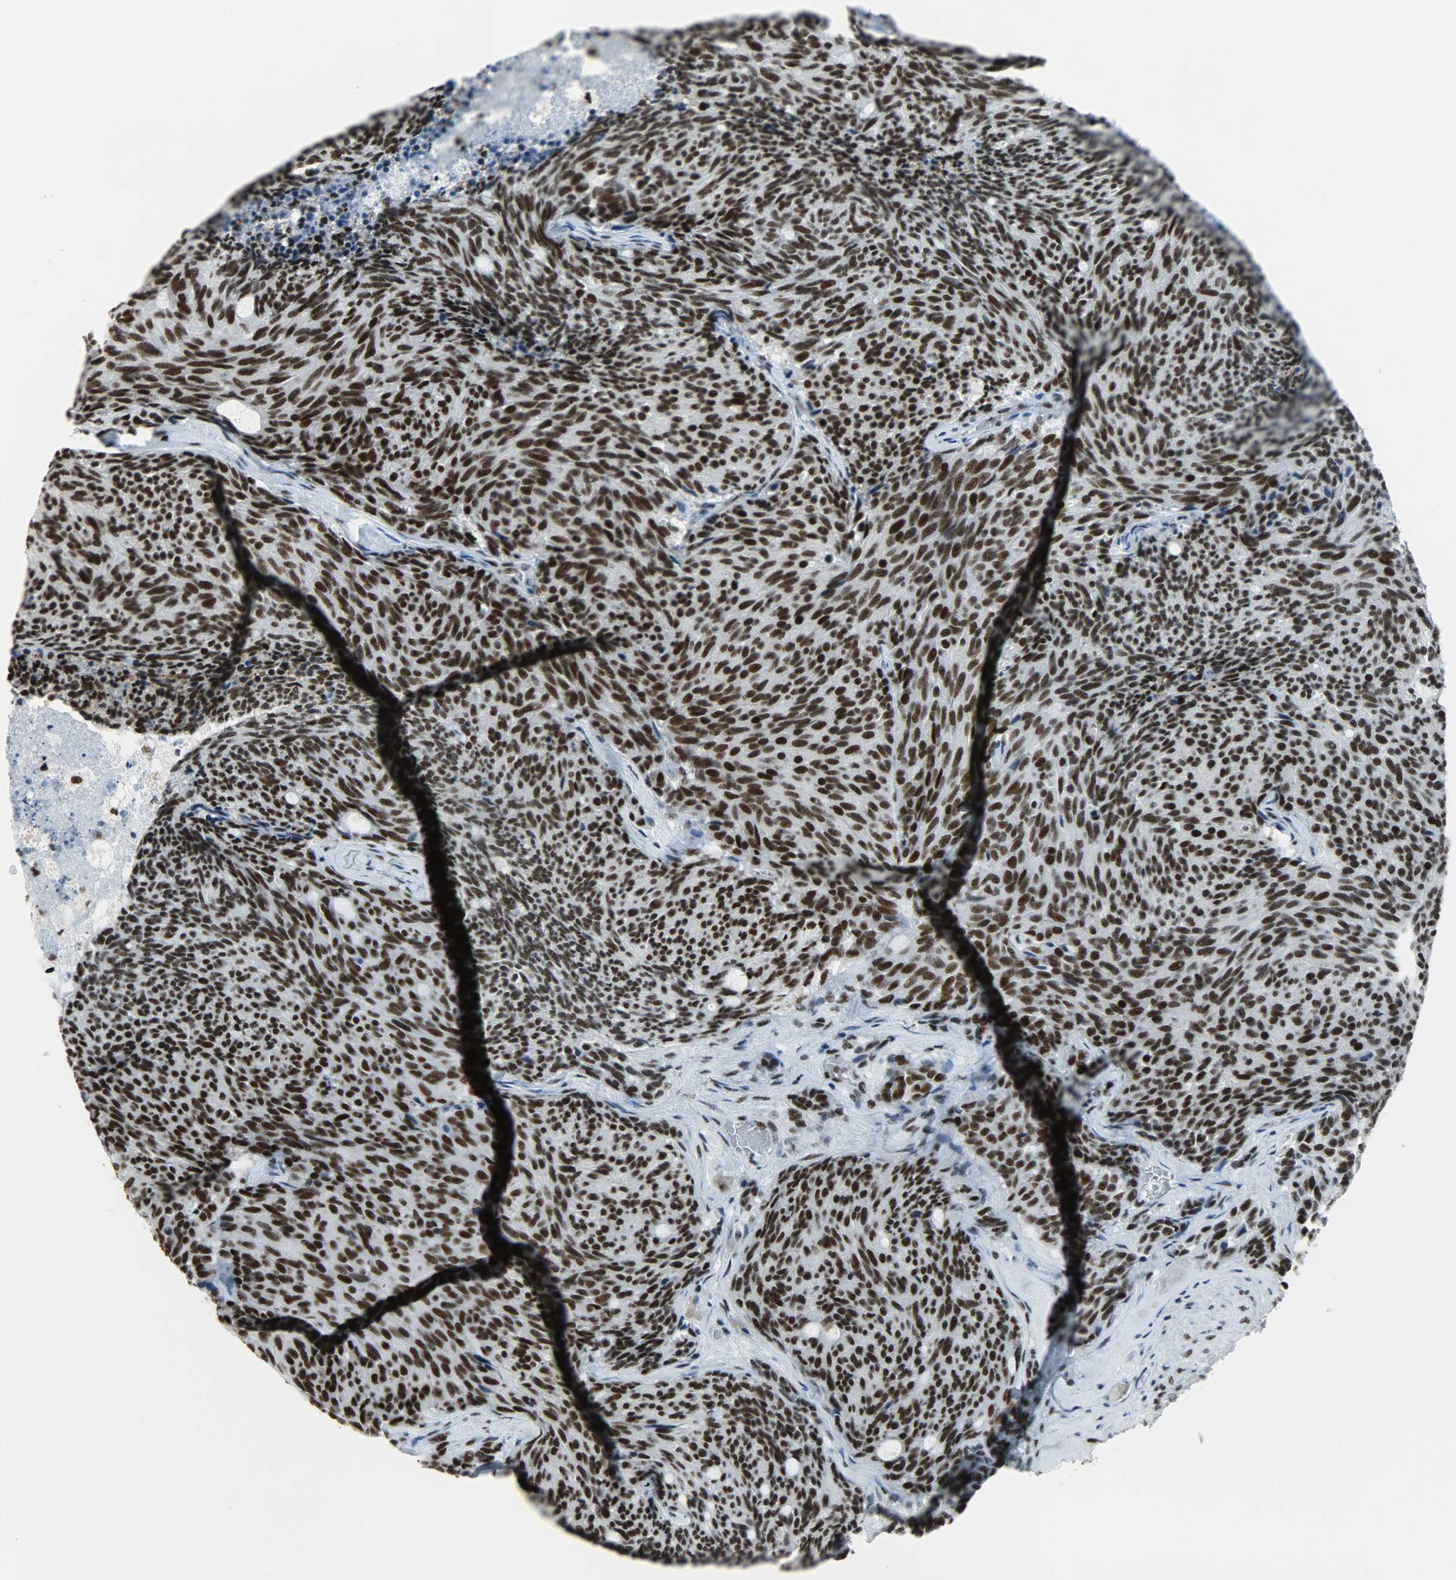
{"staining": {"intensity": "strong", "quantity": ">75%", "location": "nuclear"}, "tissue": "carcinoid", "cell_type": "Tumor cells", "image_type": "cancer", "snomed": [{"axis": "morphology", "description": "Carcinoid, malignant, NOS"}, {"axis": "topography", "description": "Pancreas"}], "caption": "Protein staining of carcinoid (malignant) tissue shows strong nuclear staining in approximately >75% of tumor cells.", "gene": "SNRPA", "patient": {"sex": "female", "age": 54}}